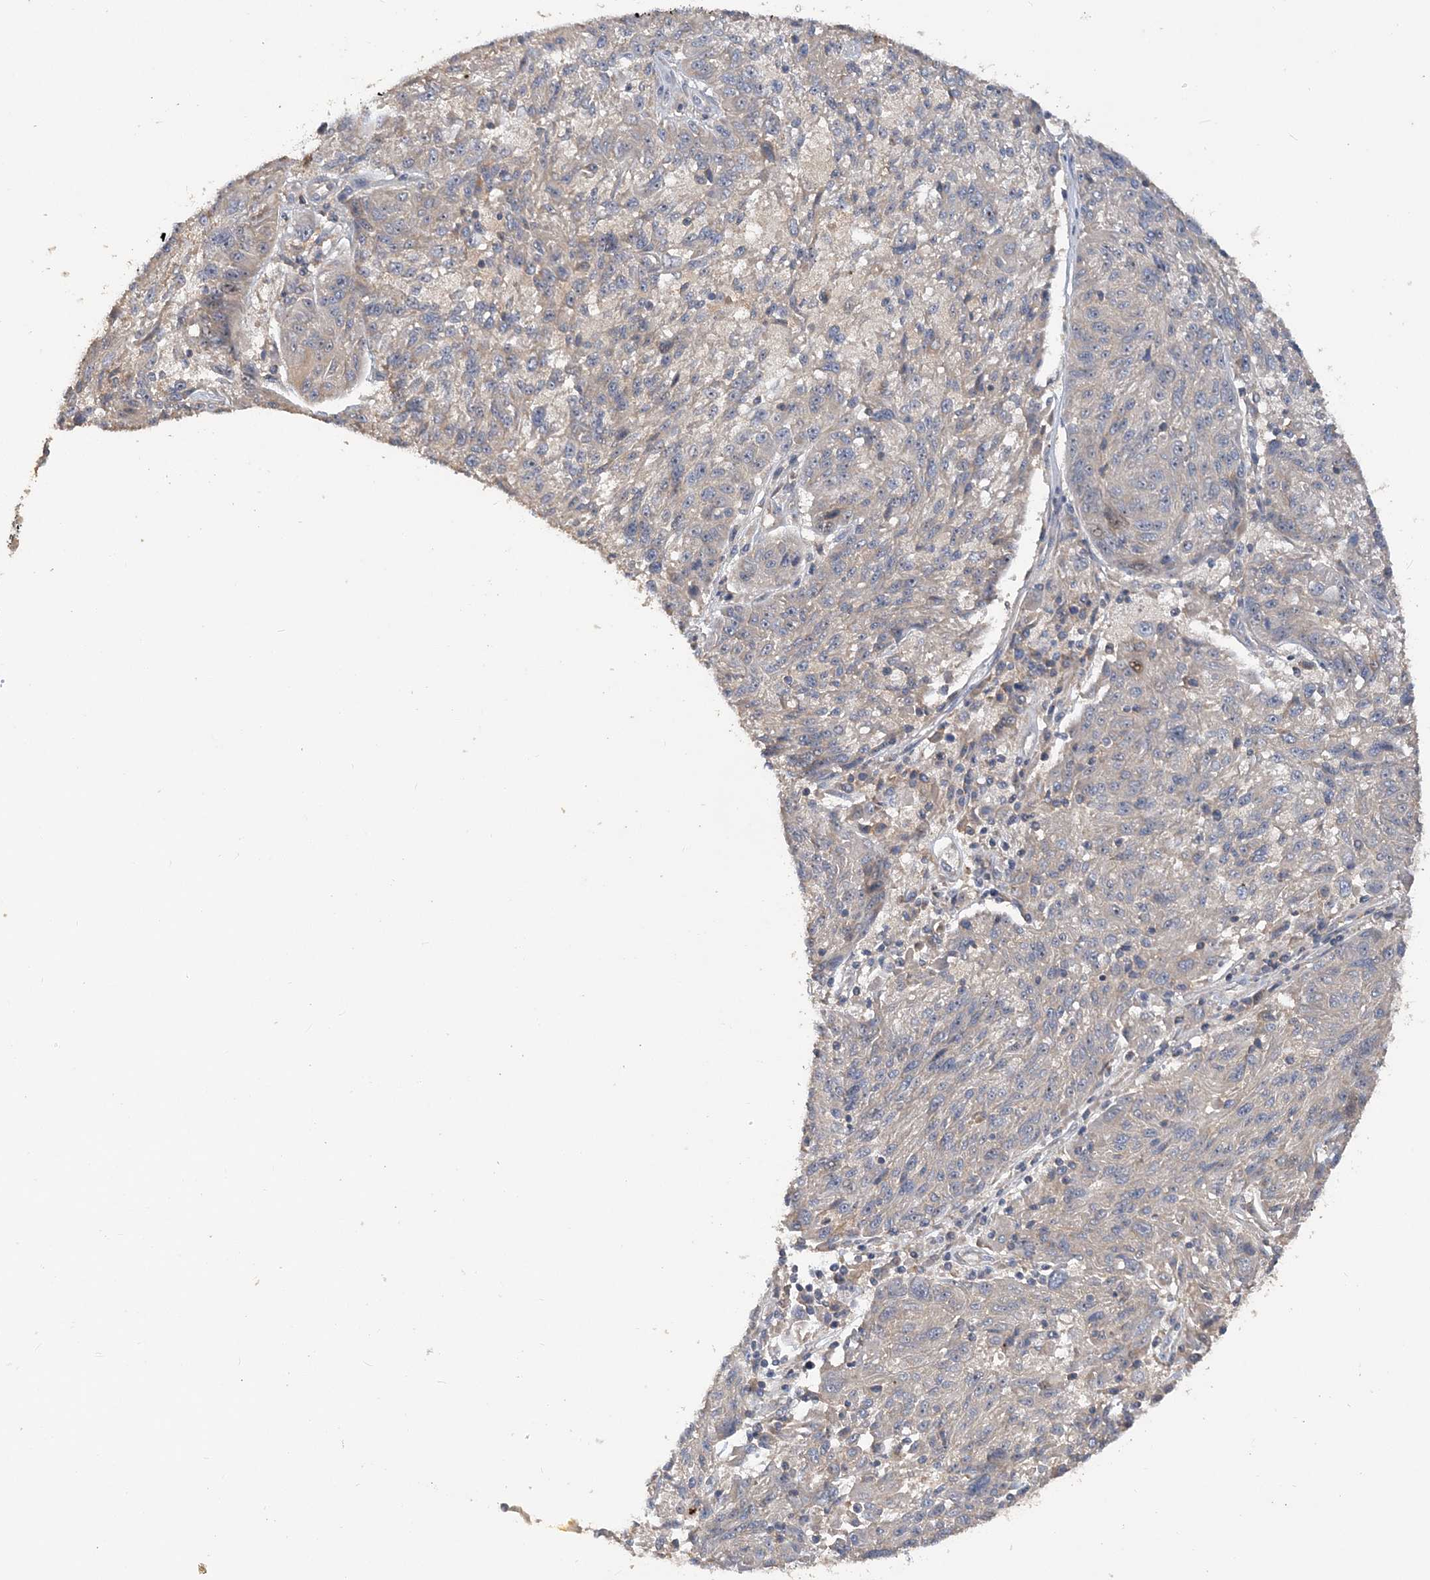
{"staining": {"intensity": "weak", "quantity": "25%-75%", "location": "cytoplasmic/membranous"}, "tissue": "melanoma", "cell_type": "Tumor cells", "image_type": "cancer", "snomed": [{"axis": "morphology", "description": "Malignant melanoma, NOS"}, {"axis": "topography", "description": "Skin"}], "caption": "A brown stain shows weak cytoplasmic/membranous expression of a protein in human malignant melanoma tumor cells.", "gene": "GRINA", "patient": {"sex": "male", "age": 53}}